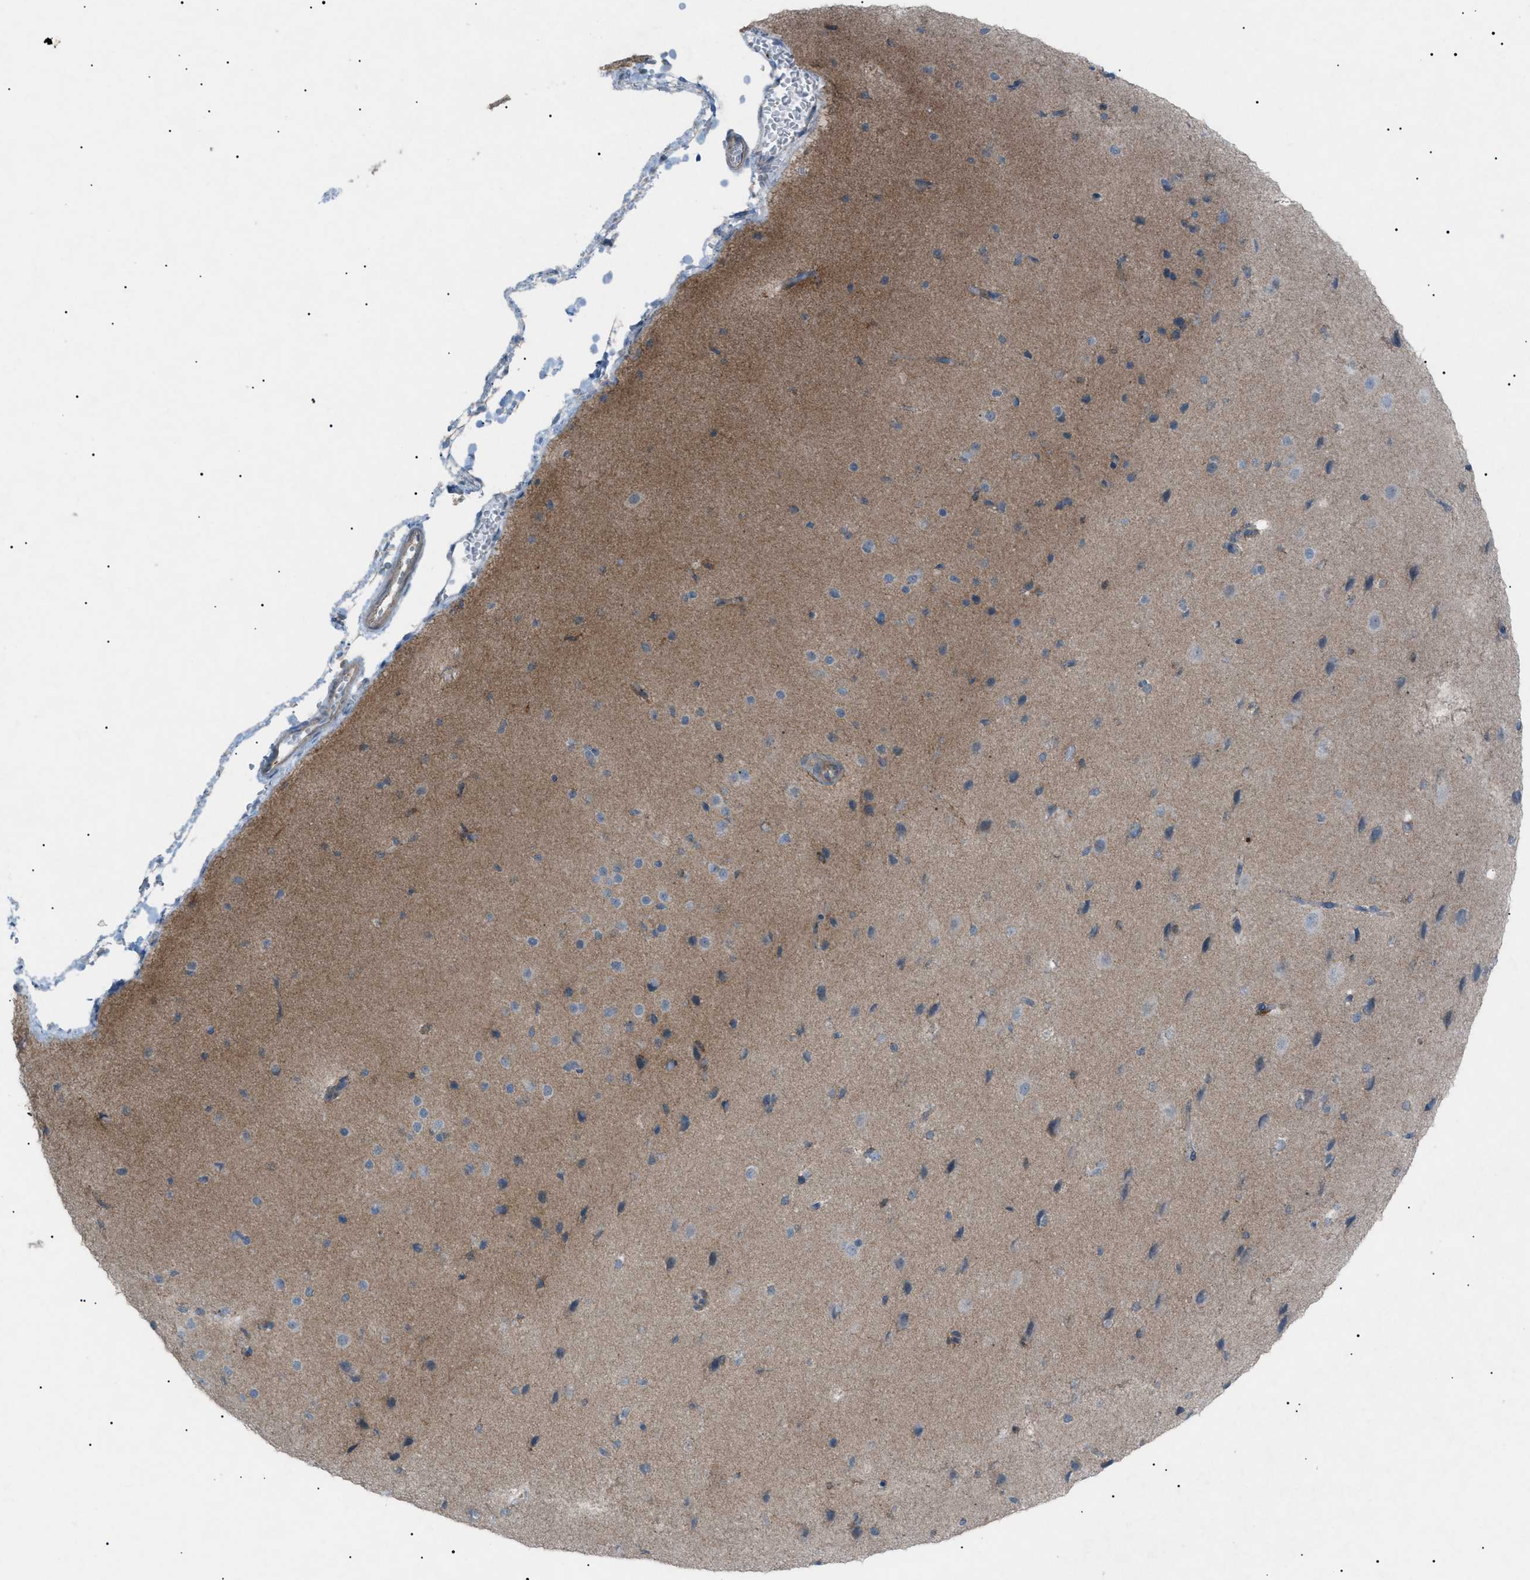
{"staining": {"intensity": "negative", "quantity": "none", "location": "none"}, "tissue": "cerebral cortex", "cell_type": "Endothelial cells", "image_type": "normal", "snomed": [{"axis": "morphology", "description": "Normal tissue, NOS"}, {"axis": "morphology", "description": "Developmental malformation"}, {"axis": "topography", "description": "Cerebral cortex"}], "caption": "High power microscopy micrograph of an IHC micrograph of unremarkable cerebral cortex, revealing no significant positivity in endothelial cells.", "gene": "BTK", "patient": {"sex": "female", "age": 30}}